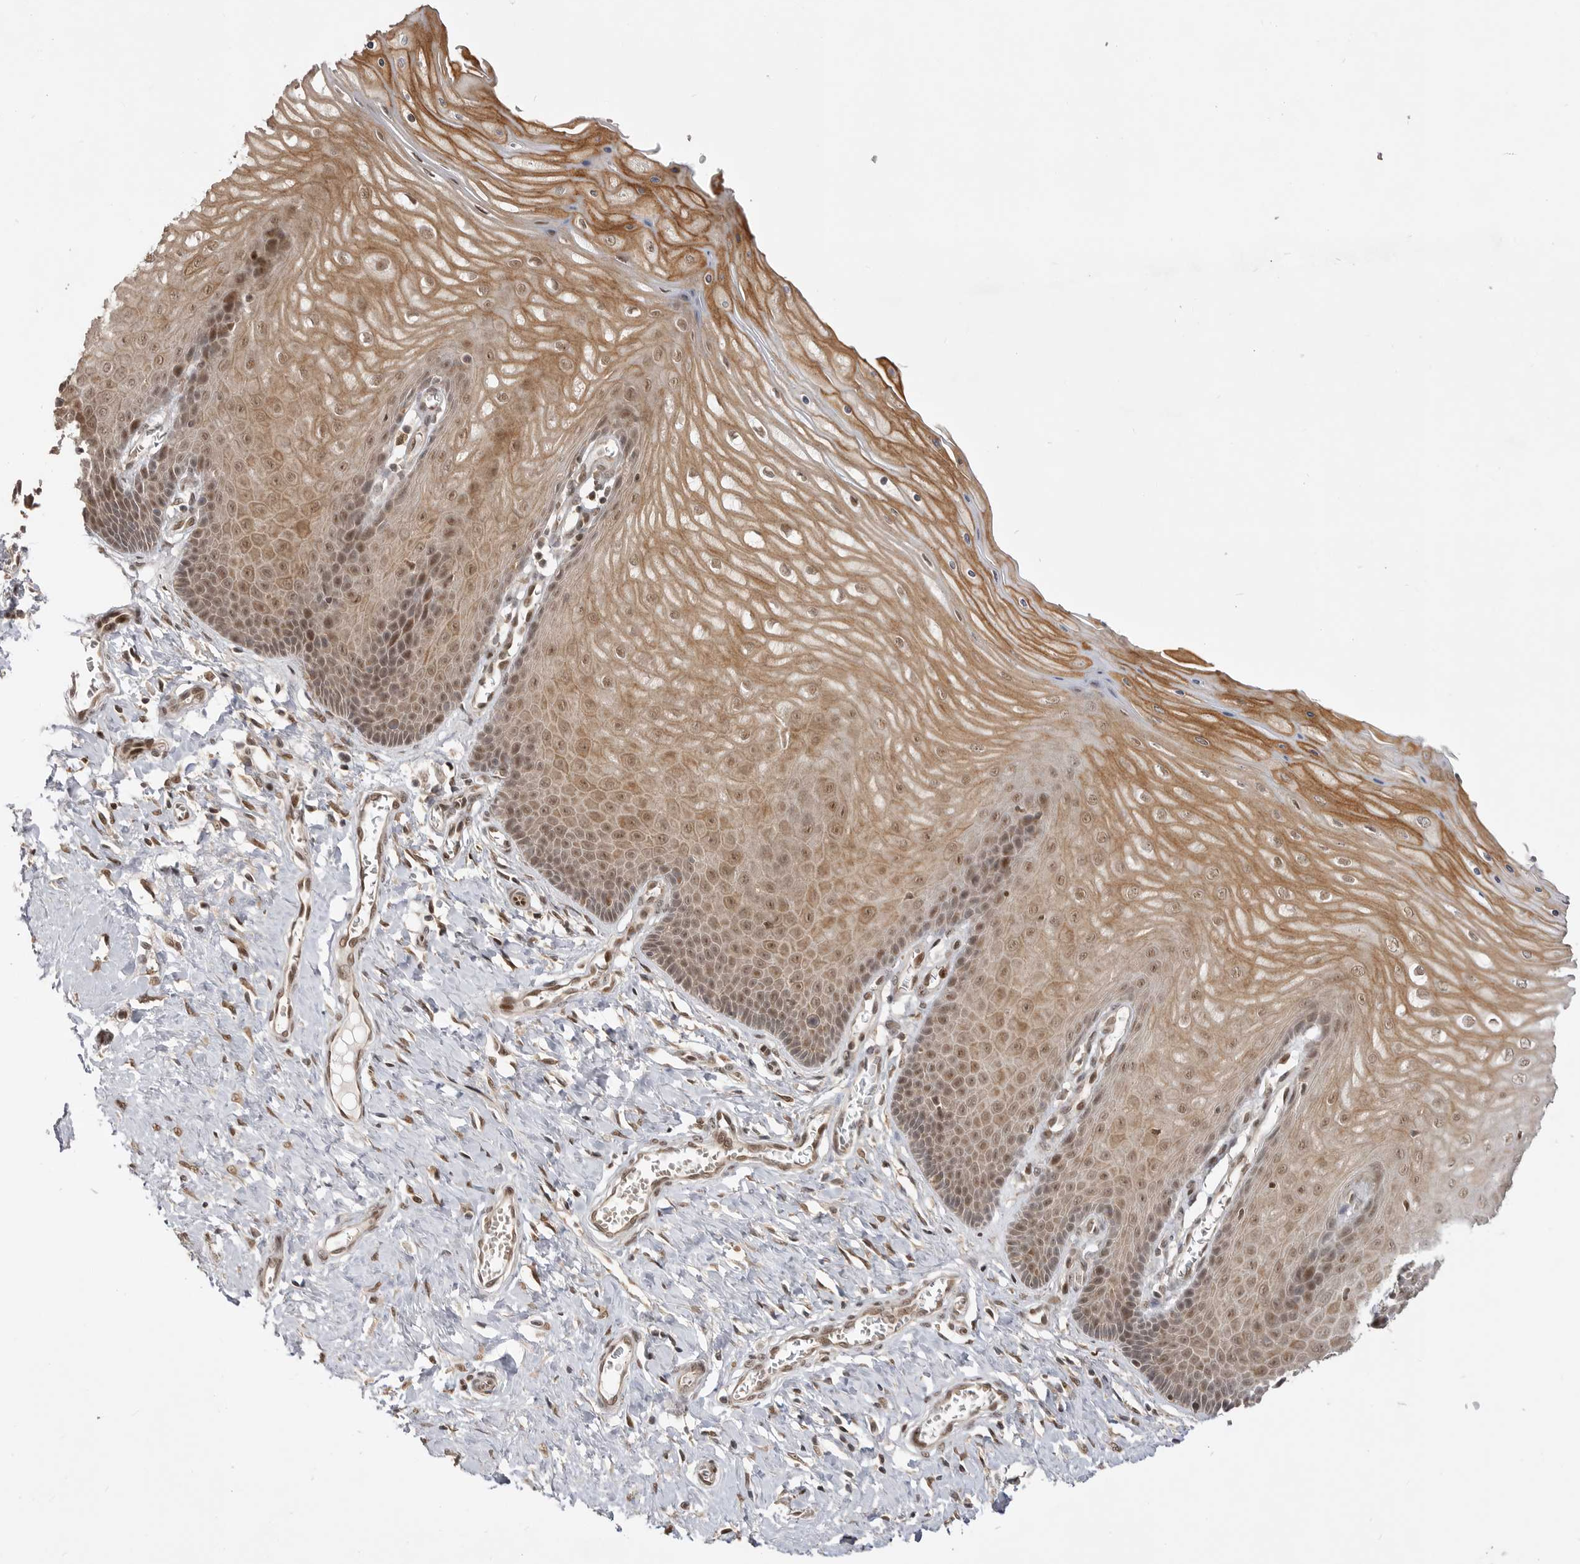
{"staining": {"intensity": "moderate", "quantity": ">75%", "location": "cytoplasmic/membranous,nuclear"}, "tissue": "cervix", "cell_type": "Squamous epithelial cells", "image_type": "normal", "snomed": [{"axis": "morphology", "description": "Normal tissue, NOS"}, {"axis": "topography", "description": "Cervix"}], "caption": "The micrograph demonstrates immunohistochemical staining of benign cervix. There is moderate cytoplasmic/membranous,nuclear staining is seen in about >75% of squamous epithelial cells.", "gene": "ALKAL1", "patient": {"sex": "female", "age": 55}}